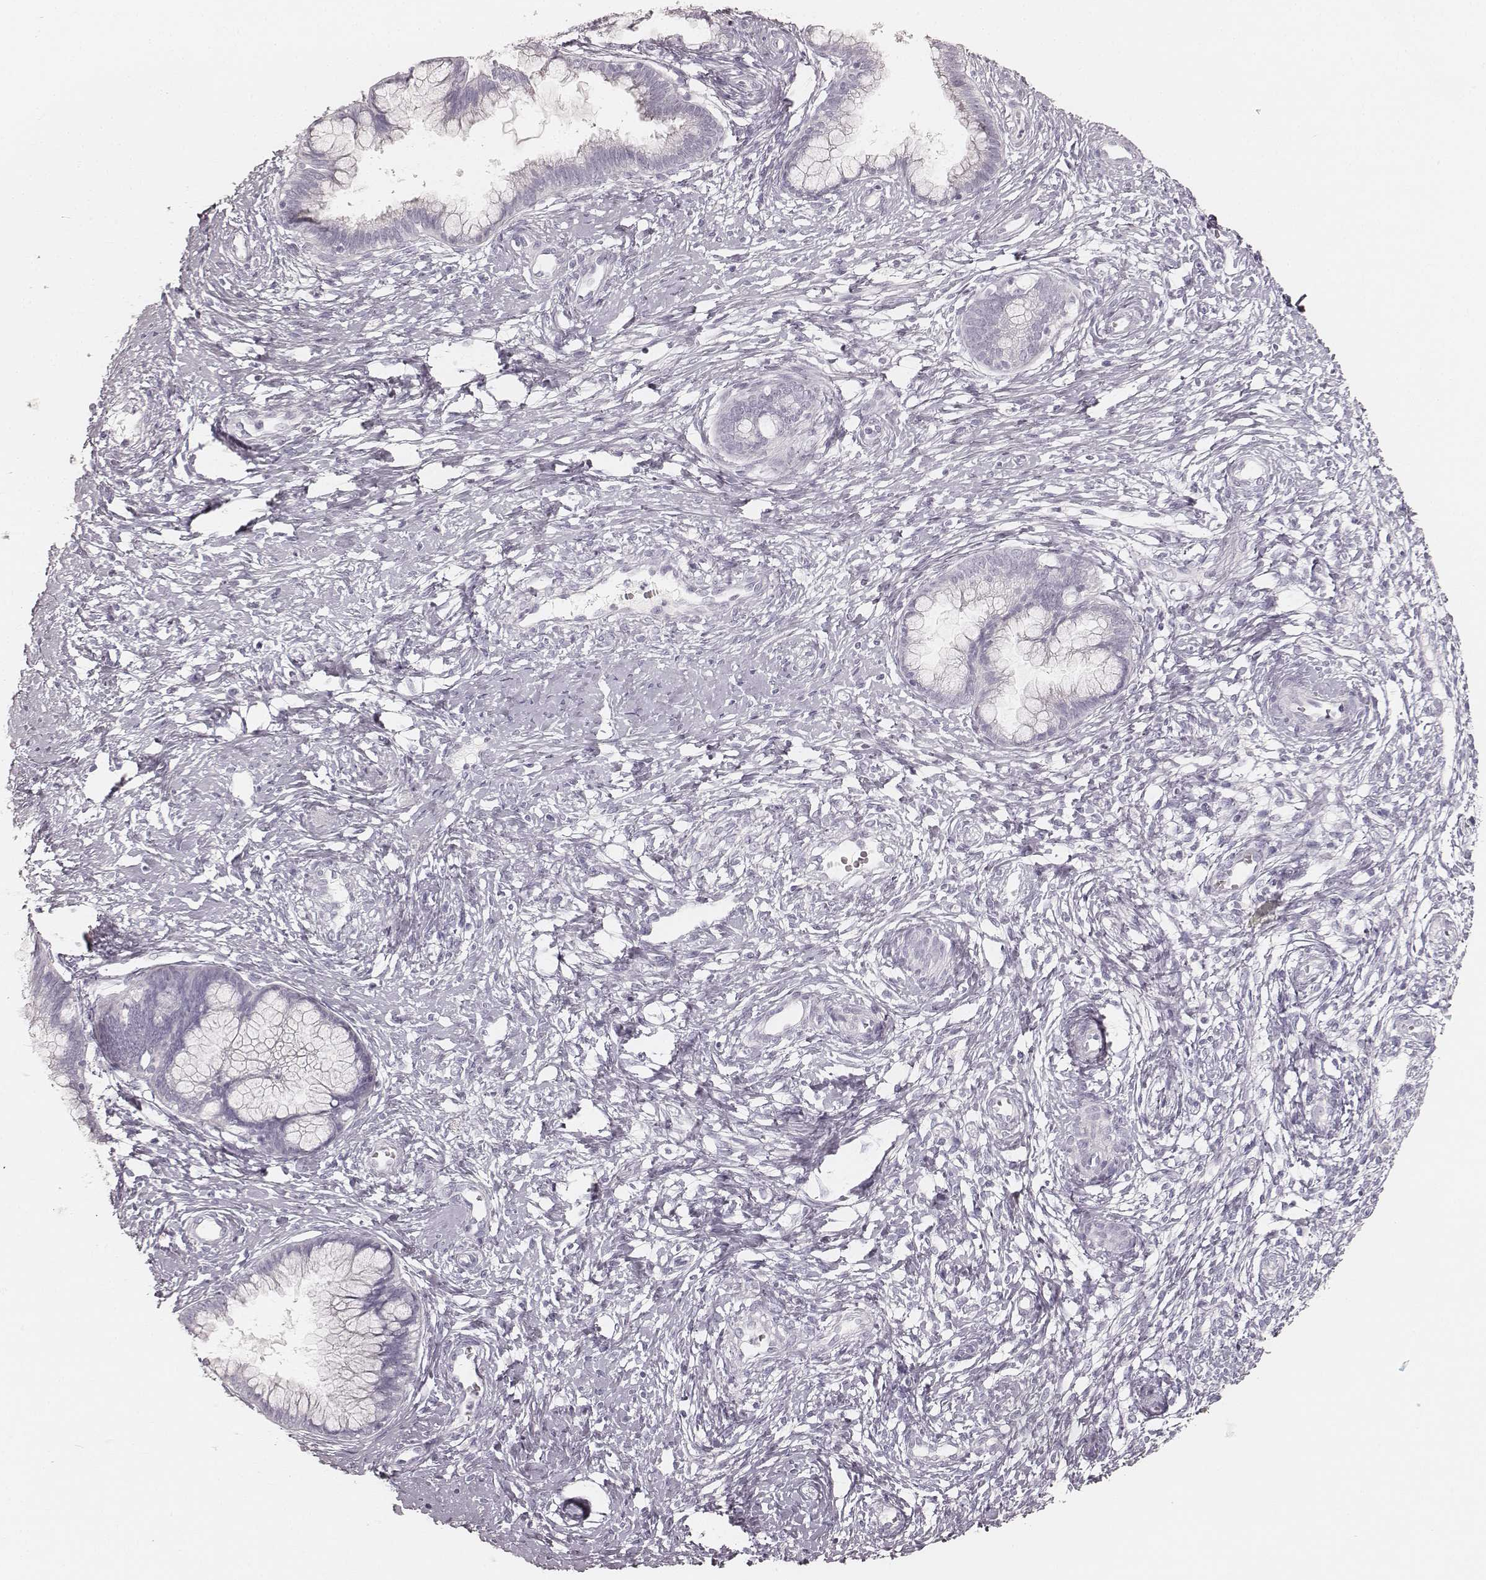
{"staining": {"intensity": "negative", "quantity": "none", "location": "none"}, "tissue": "cervical cancer", "cell_type": "Tumor cells", "image_type": "cancer", "snomed": [{"axis": "morphology", "description": "Squamous cell carcinoma, NOS"}, {"axis": "topography", "description": "Cervix"}], "caption": "IHC of cervical cancer shows no positivity in tumor cells.", "gene": "KRT82", "patient": {"sex": "female", "age": 32}}